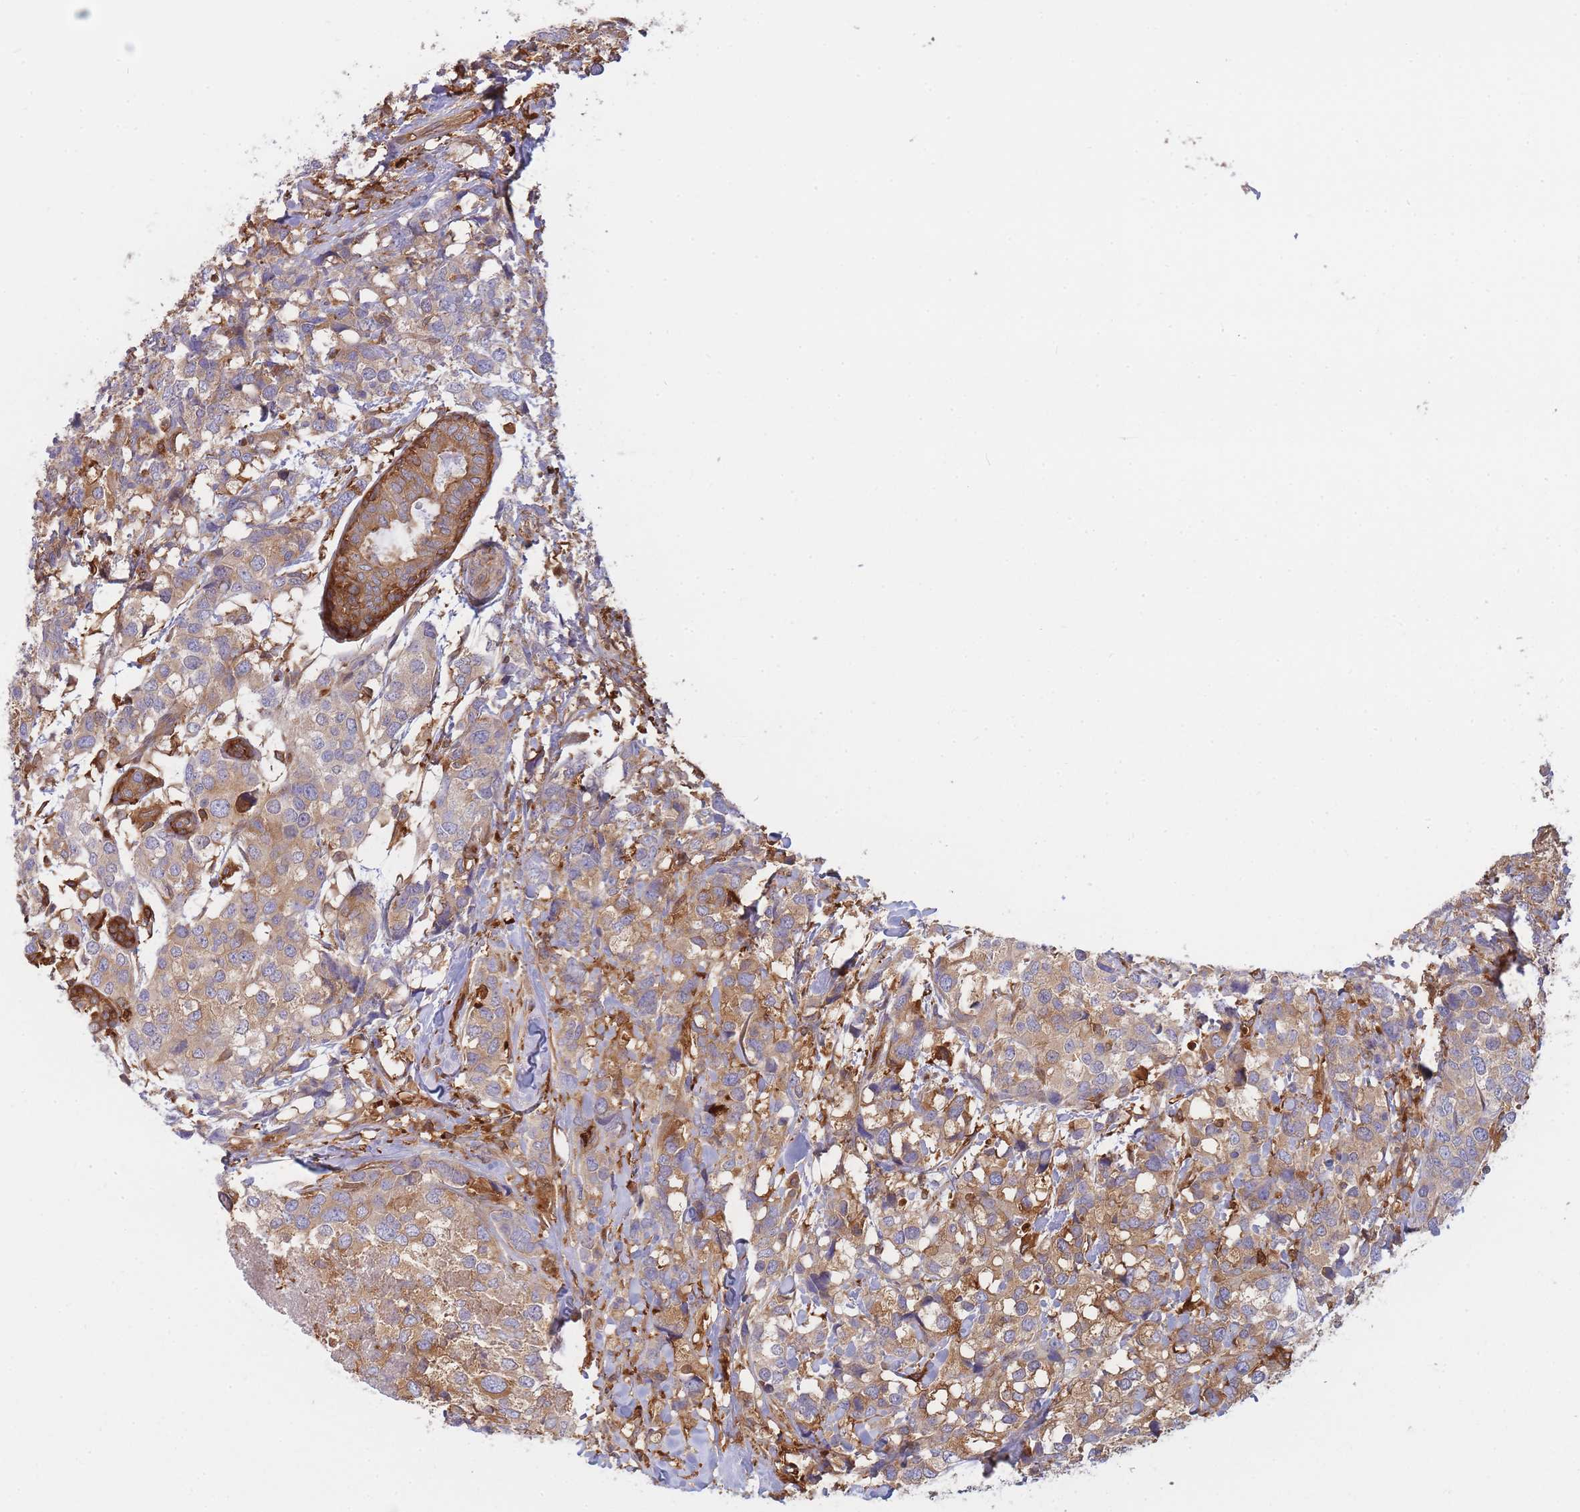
{"staining": {"intensity": "moderate", "quantity": ">75%", "location": "cytoplasmic/membranous"}, "tissue": "breast cancer", "cell_type": "Tumor cells", "image_type": "cancer", "snomed": [{"axis": "morphology", "description": "Lobular carcinoma"}, {"axis": "topography", "description": "Breast"}], "caption": "This micrograph exhibits immunohistochemistry staining of lobular carcinoma (breast), with medium moderate cytoplasmic/membranous positivity in about >75% of tumor cells.", "gene": "SLC4A9", "patient": {"sex": "female", "age": 59}}